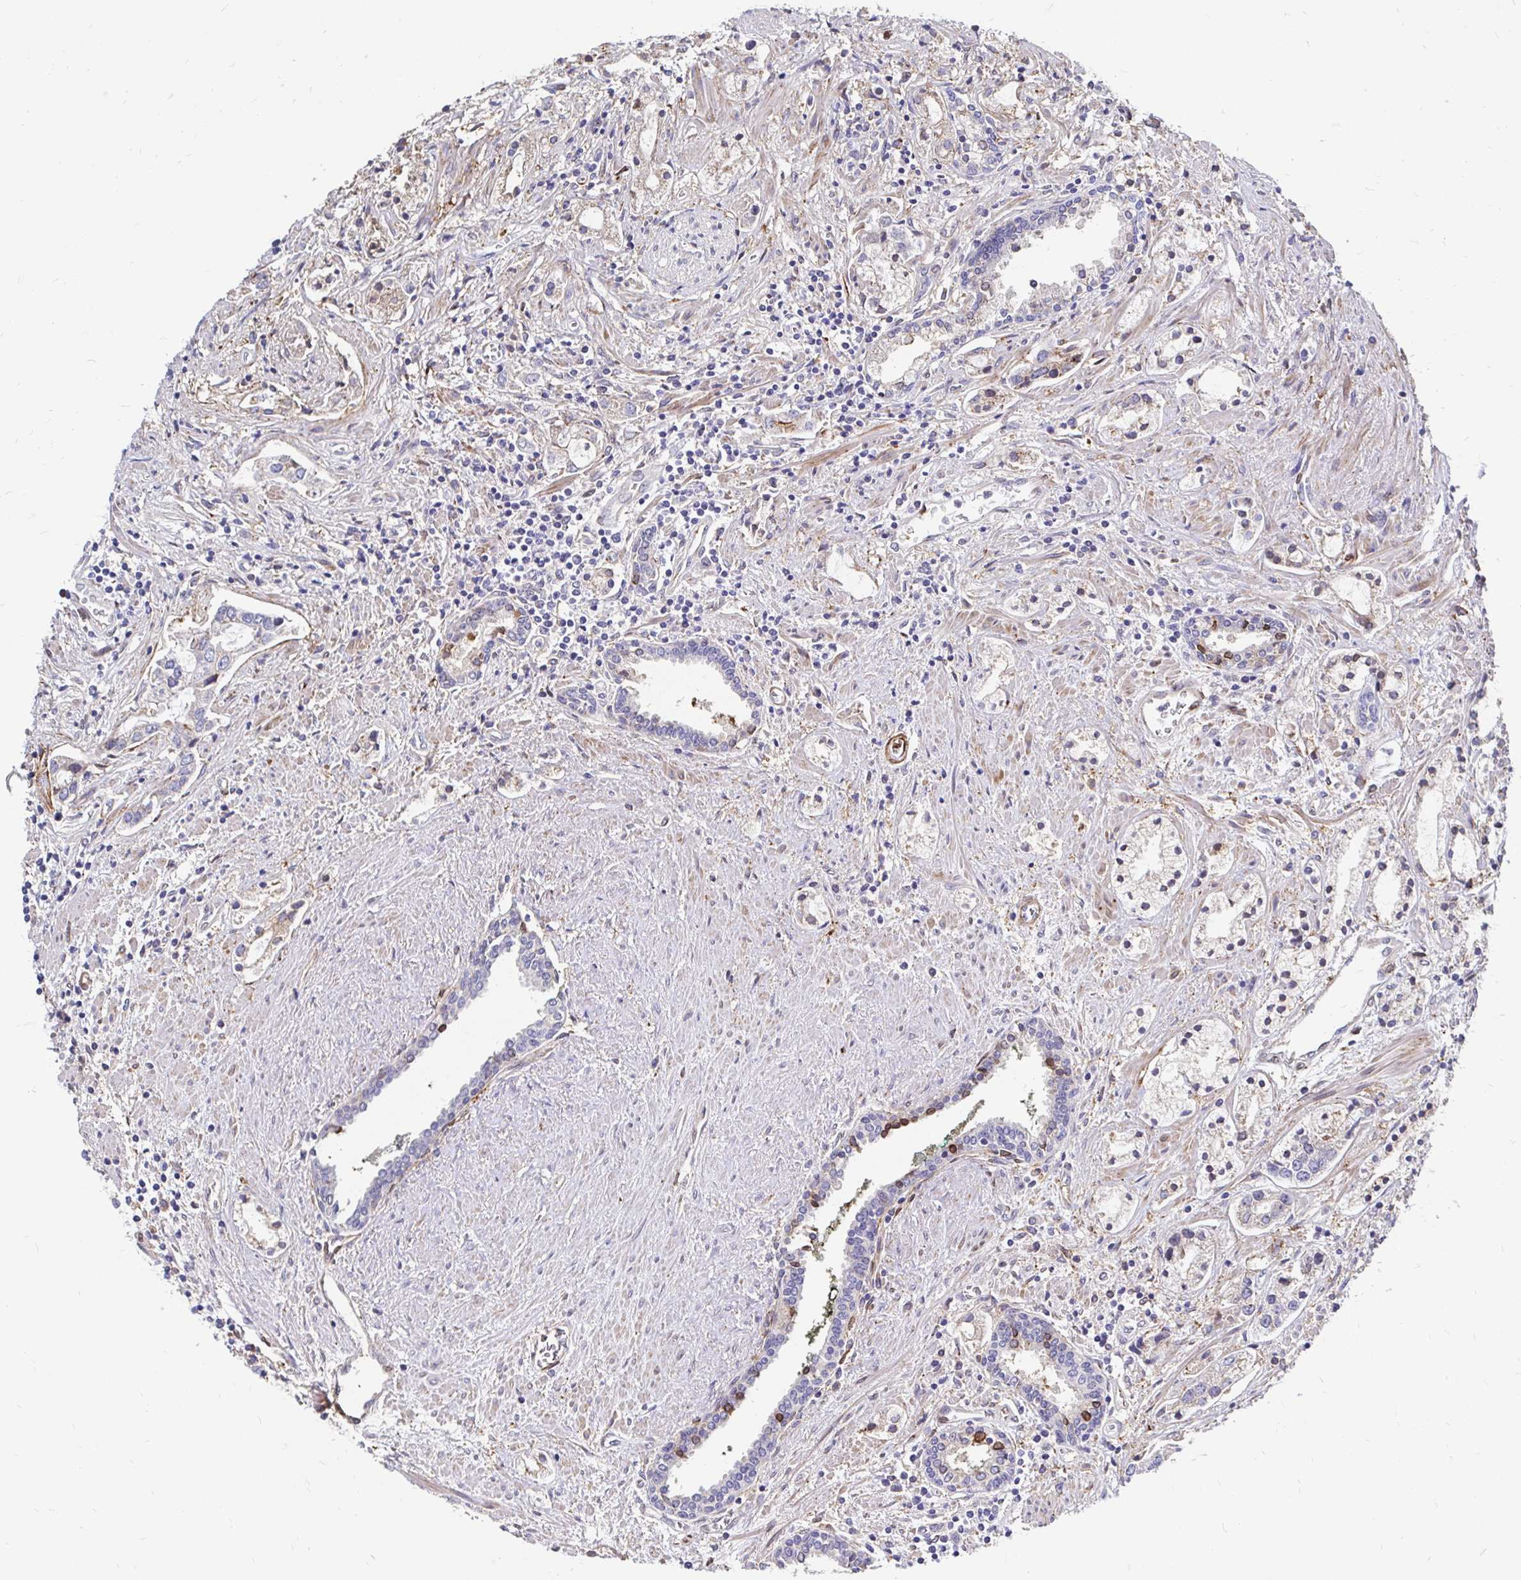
{"staining": {"intensity": "weak", "quantity": "<25%", "location": "cytoplasmic/membranous"}, "tissue": "prostate cancer", "cell_type": "Tumor cells", "image_type": "cancer", "snomed": [{"axis": "morphology", "description": "Adenocarcinoma, Medium grade"}, {"axis": "topography", "description": "Prostate"}], "caption": "DAB immunohistochemical staining of human prostate cancer (adenocarcinoma (medium-grade)) demonstrates no significant staining in tumor cells.", "gene": "CDKL1", "patient": {"sex": "male", "age": 57}}